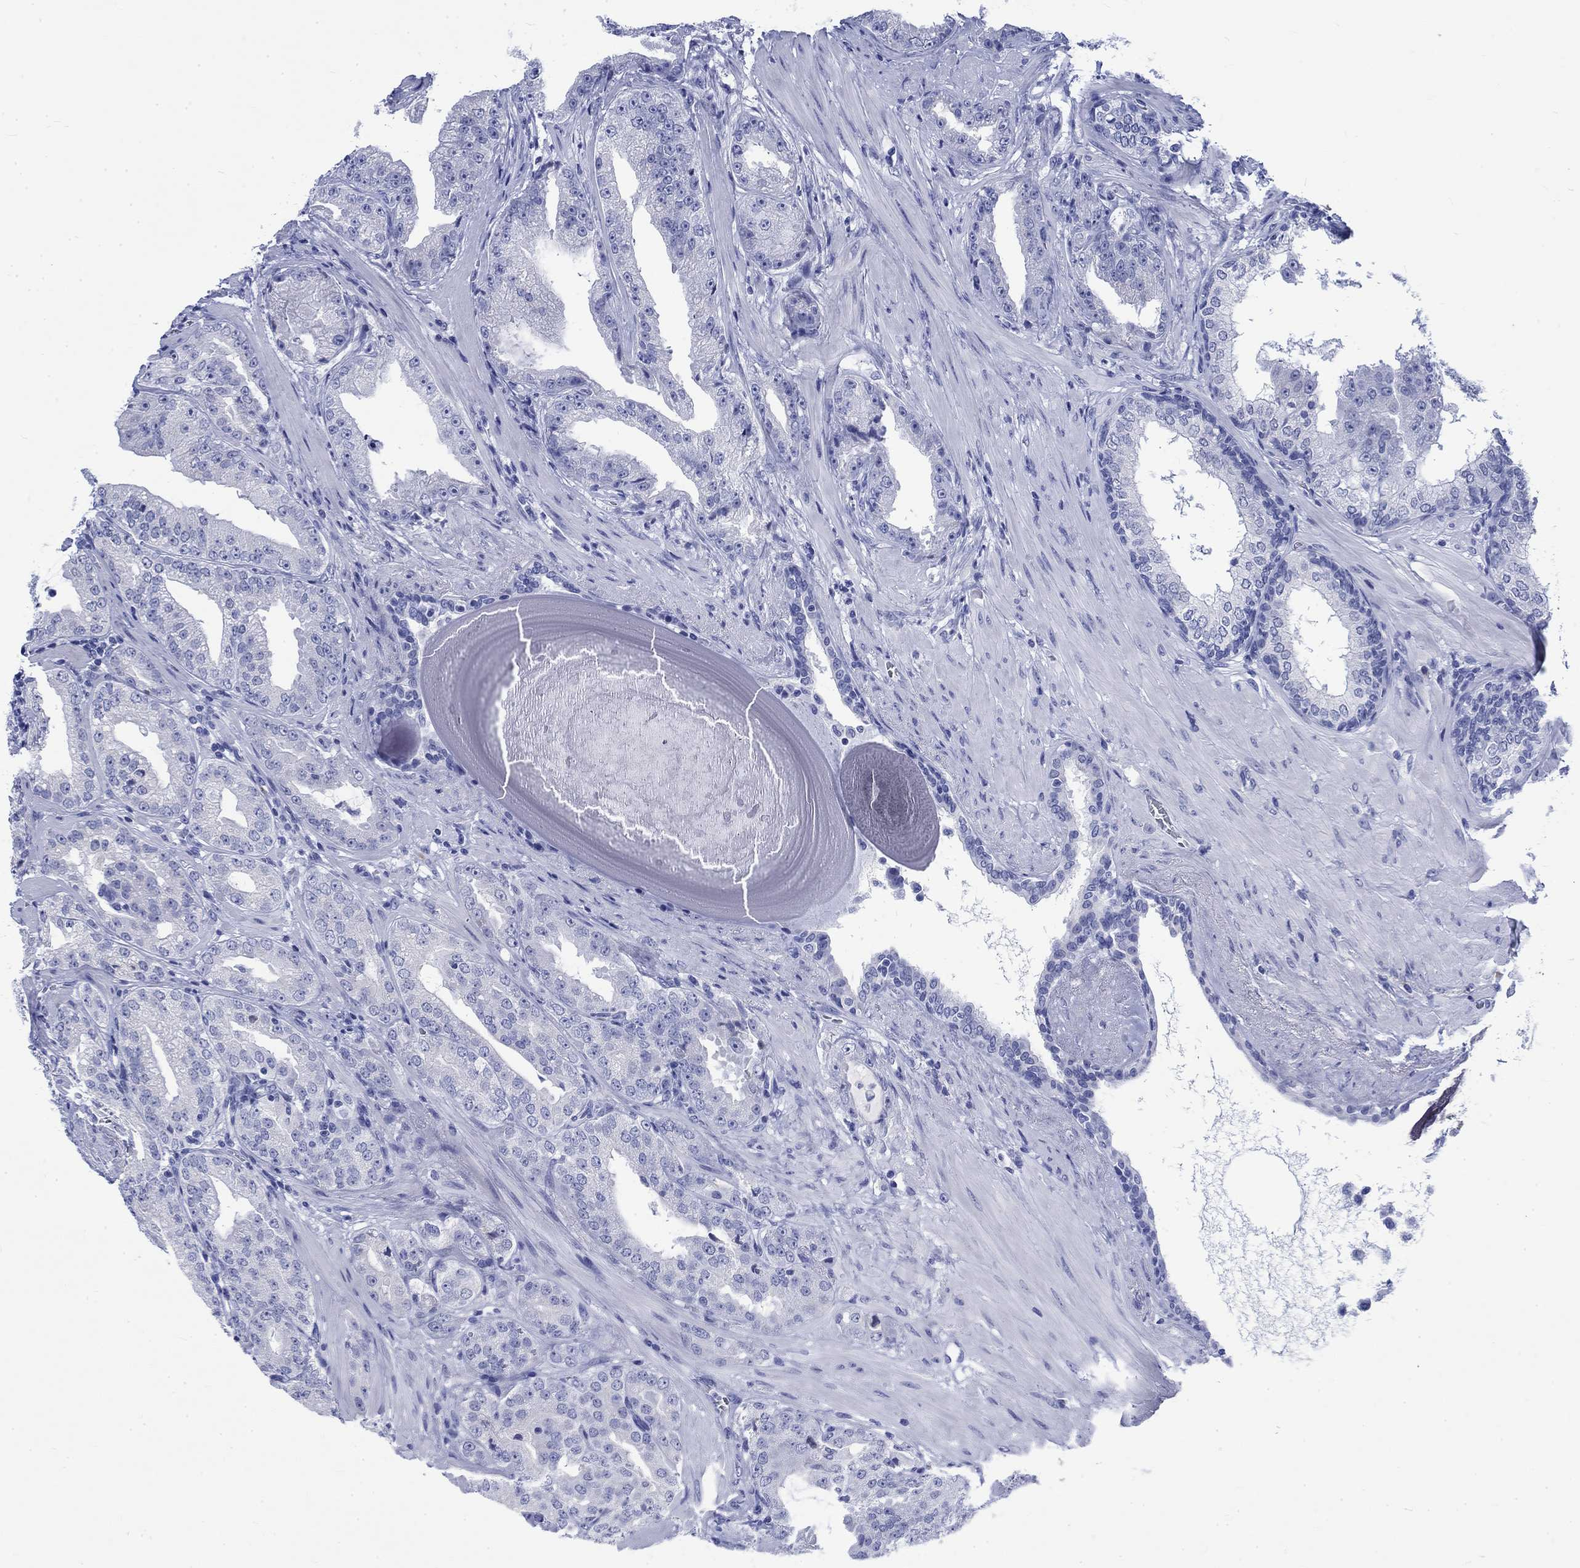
{"staining": {"intensity": "negative", "quantity": "none", "location": "none"}, "tissue": "prostate cancer", "cell_type": "Tumor cells", "image_type": "cancer", "snomed": [{"axis": "morphology", "description": "Adenocarcinoma, Low grade"}, {"axis": "topography", "description": "Prostate"}], "caption": "Immunohistochemical staining of human prostate cancer (adenocarcinoma (low-grade)) displays no significant staining in tumor cells.", "gene": "KRT76", "patient": {"sex": "male", "age": 62}}